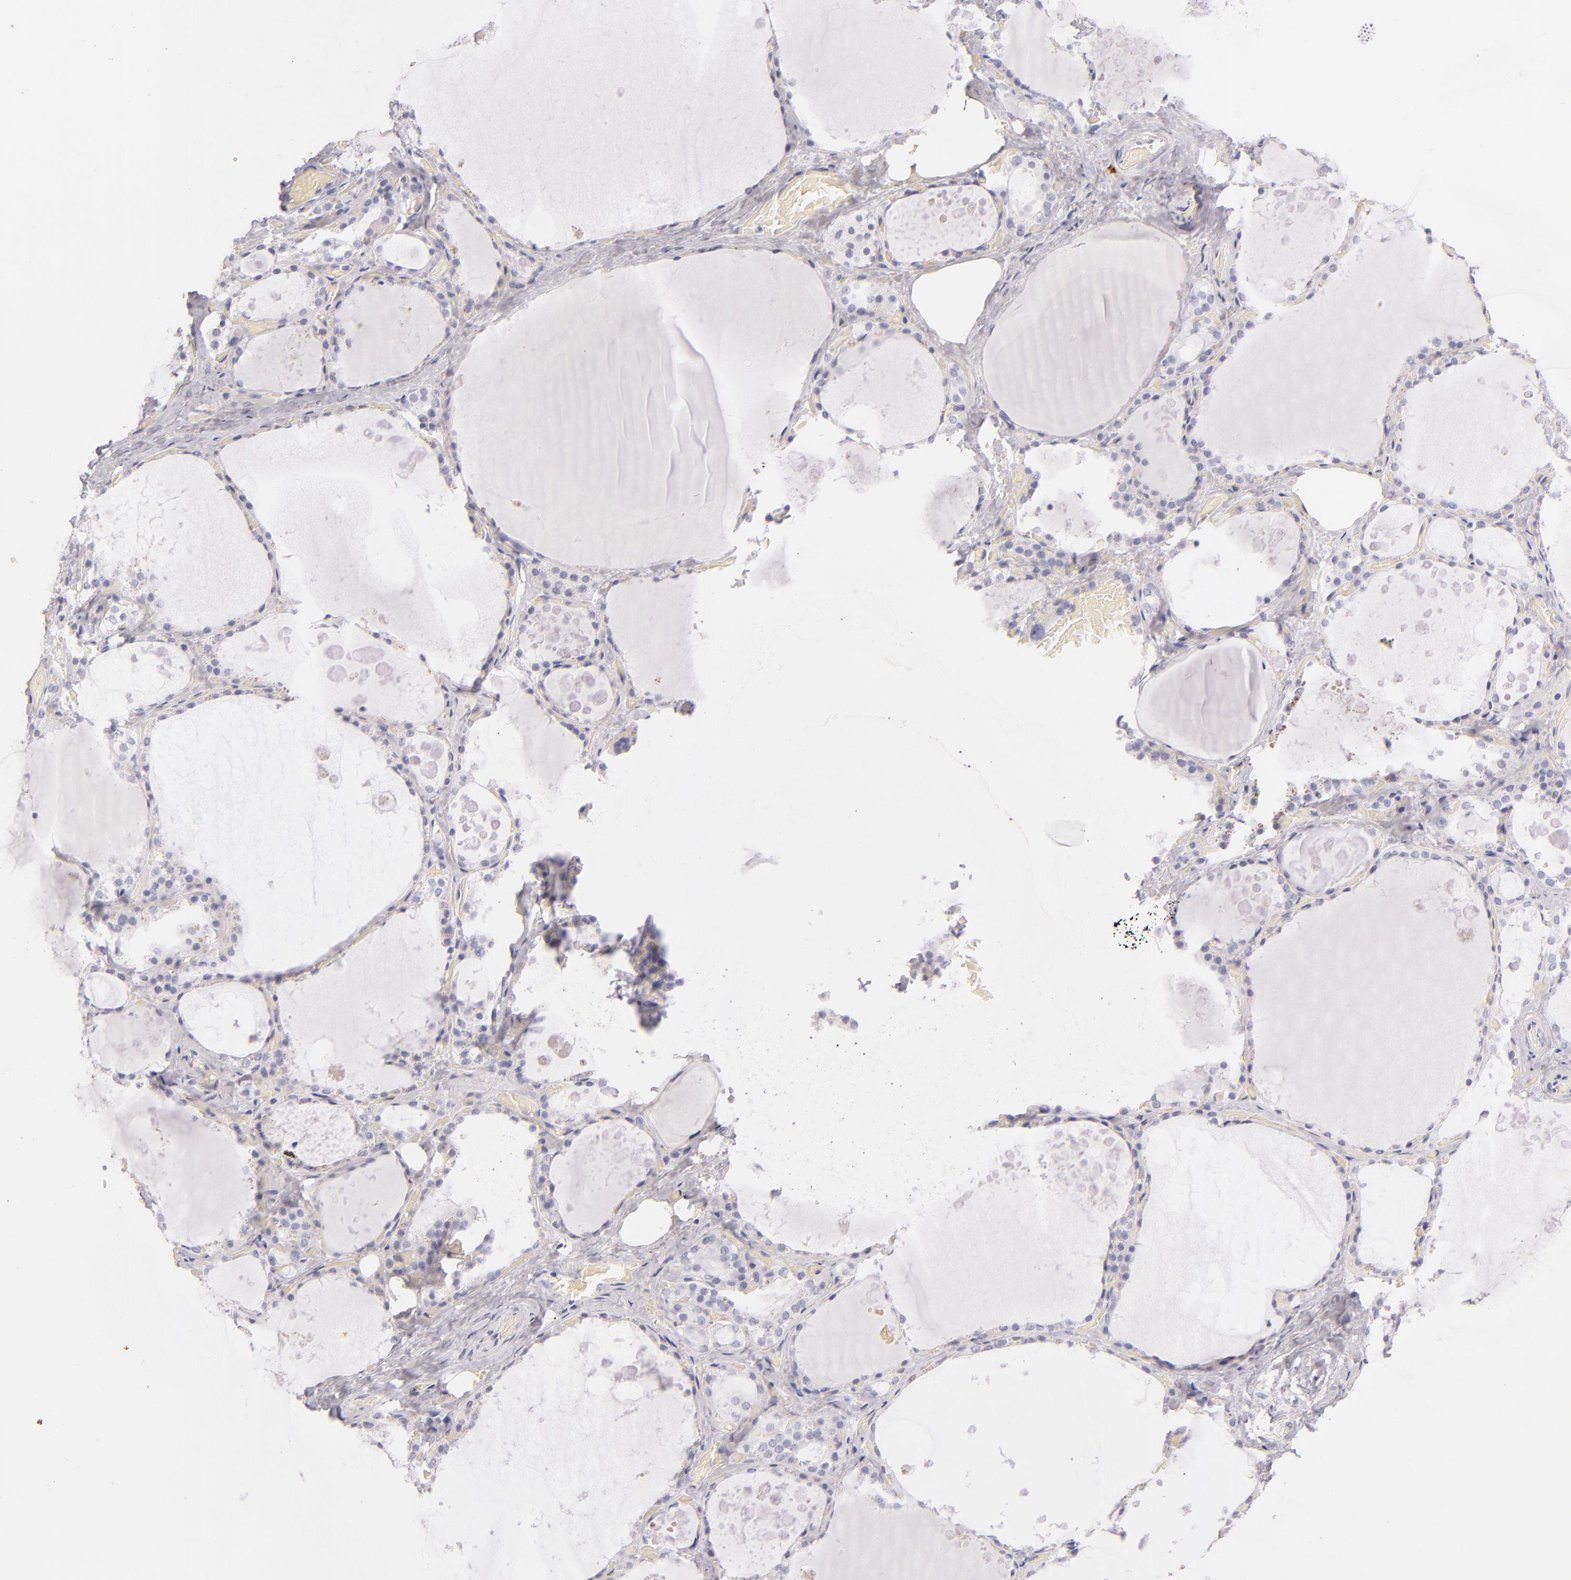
{"staining": {"intensity": "negative", "quantity": "none", "location": "none"}, "tissue": "thyroid gland", "cell_type": "Glandular cells", "image_type": "normal", "snomed": [{"axis": "morphology", "description": "Normal tissue, NOS"}, {"axis": "topography", "description": "Thyroid gland"}], "caption": "IHC histopathology image of unremarkable thyroid gland stained for a protein (brown), which reveals no staining in glandular cells.", "gene": "TPSD1", "patient": {"sex": "male", "age": 61}}